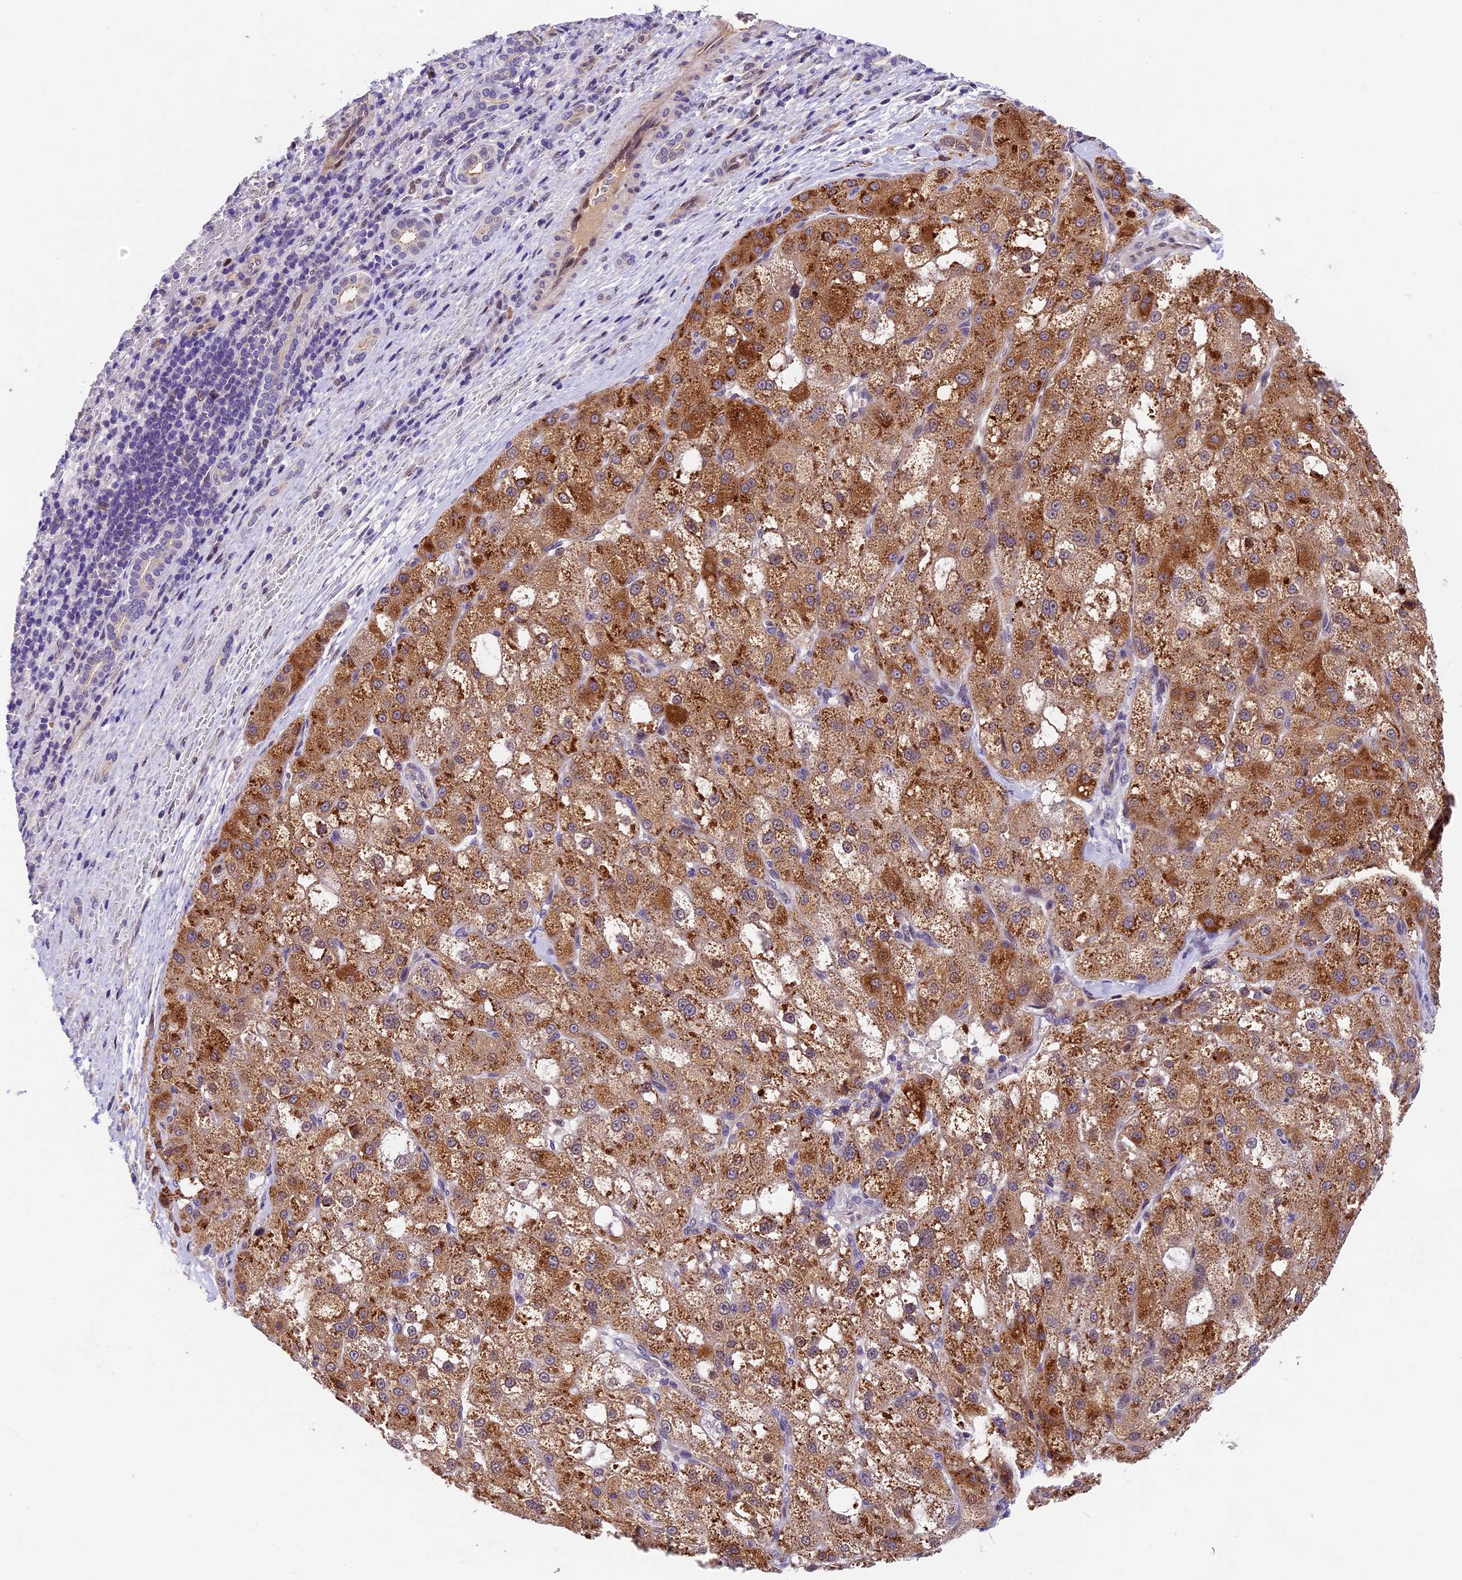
{"staining": {"intensity": "moderate", "quantity": ">75%", "location": "cytoplasmic/membranous"}, "tissue": "liver cancer", "cell_type": "Tumor cells", "image_type": "cancer", "snomed": [{"axis": "morphology", "description": "Normal tissue, NOS"}, {"axis": "morphology", "description": "Carcinoma, Hepatocellular, NOS"}, {"axis": "topography", "description": "Liver"}], "caption": "A brown stain highlights moderate cytoplasmic/membranous expression of a protein in liver cancer (hepatocellular carcinoma) tumor cells. (DAB (3,3'-diaminobenzidine) = brown stain, brightfield microscopy at high magnification).", "gene": "CCSER1", "patient": {"sex": "male", "age": 57}}